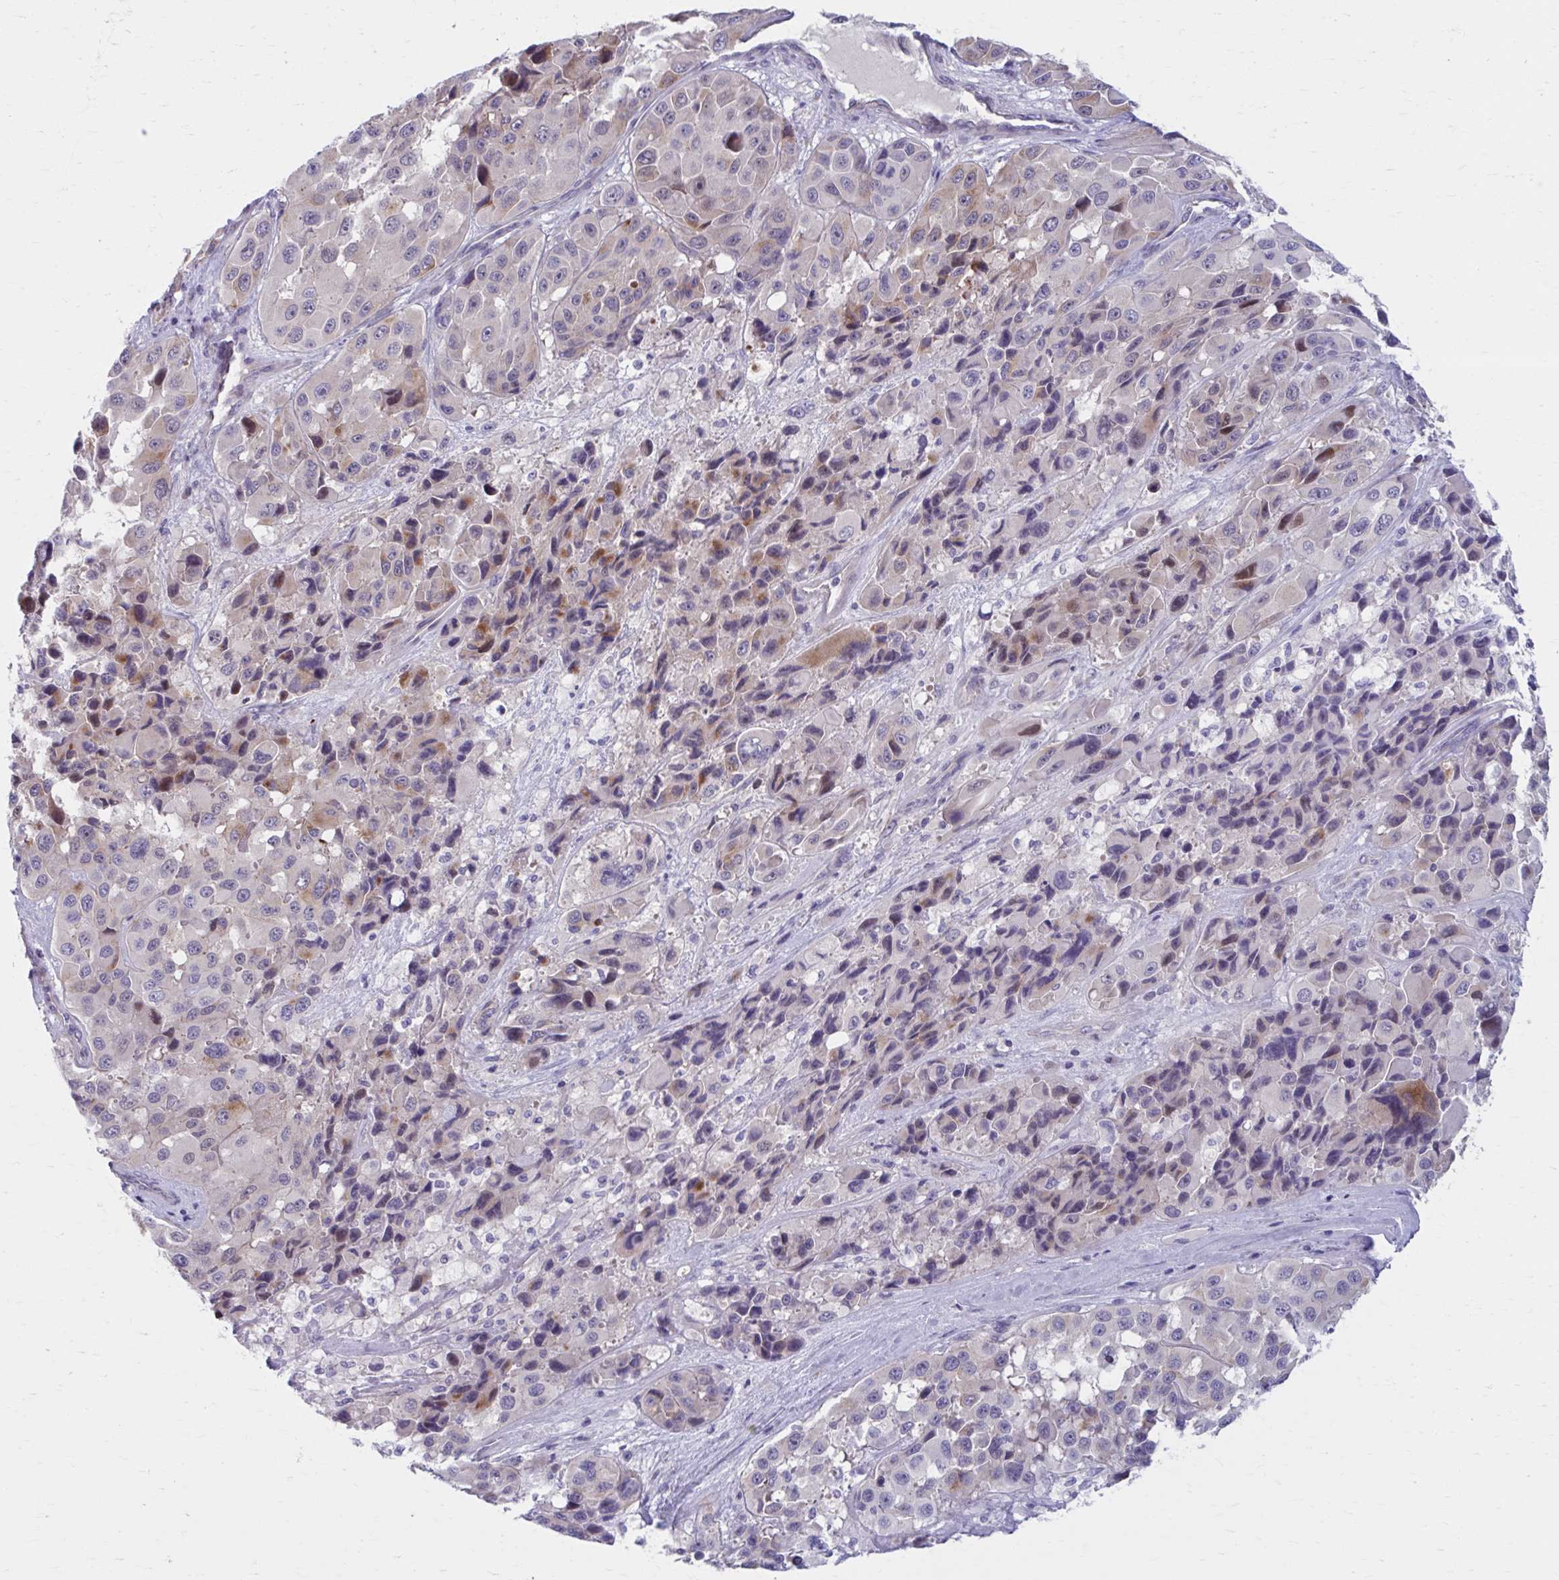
{"staining": {"intensity": "moderate", "quantity": "25%-75%", "location": "cytoplasmic/membranous,nuclear"}, "tissue": "melanoma", "cell_type": "Tumor cells", "image_type": "cancer", "snomed": [{"axis": "morphology", "description": "Malignant melanoma, Metastatic site"}, {"axis": "topography", "description": "Lymph node"}], "caption": "Protein expression analysis of human melanoma reveals moderate cytoplasmic/membranous and nuclear expression in about 25%-75% of tumor cells. The staining is performed using DAB brown chromogen to label protein expression. The nuclei are counter-stained blue using hematoxylin.", "gene": "CHST3", "patient": {"sex": "female", "age": 65}}